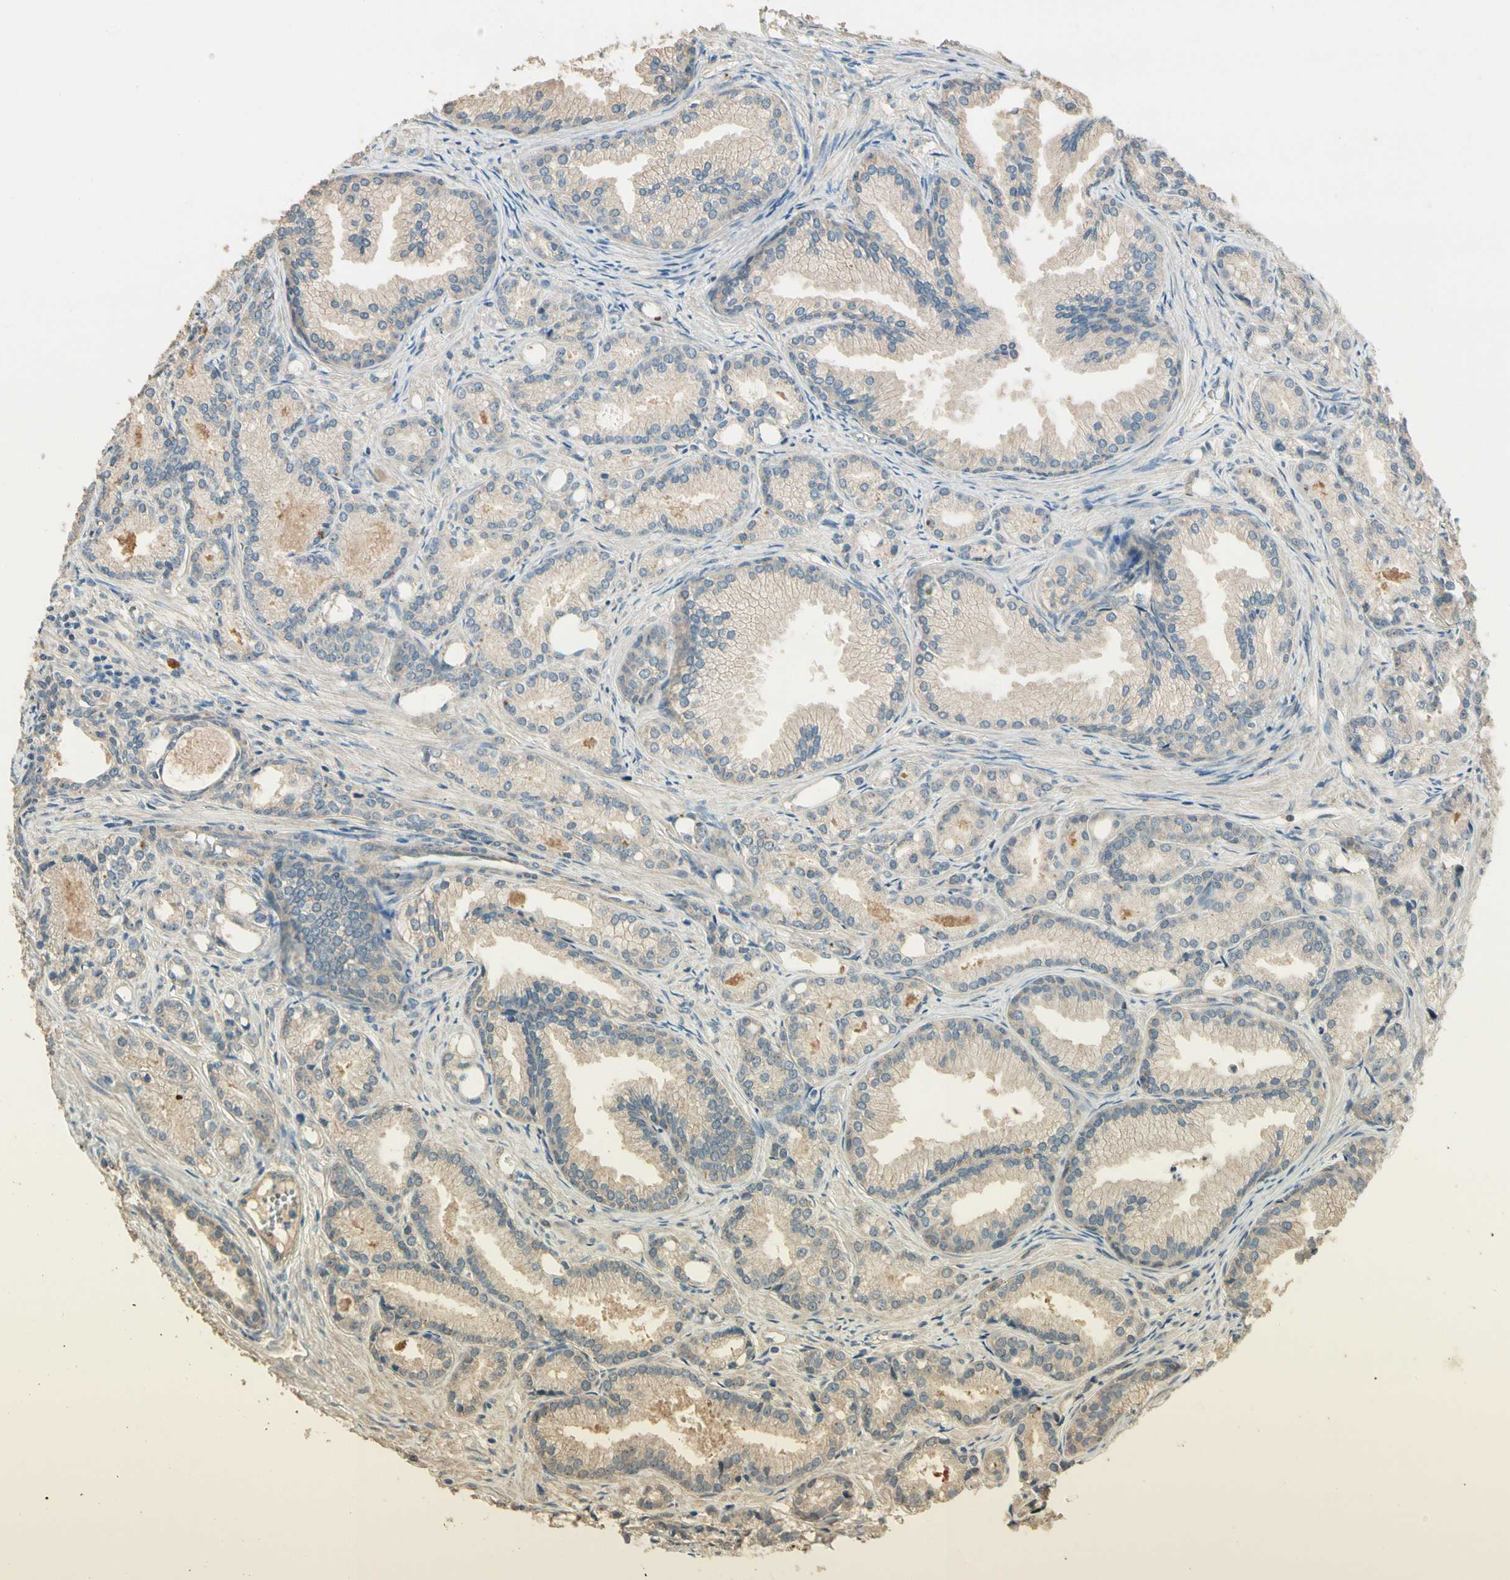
{"staining": {"intensity": "weak", "quantity": ">75%", "location": "cytoplasmic/membranous"}, "tissue": "prostate cancer", "cell_type": "Tumor cells", "image_type": "cancer", "snomed": [{"axis": "morphology", "description": "Adenocarcinoma, Low grade"}, {"axis": "topography", "description": "Prostate"}], "caption": "Prostate cancer was stained to show a protein in brown. There is low levels of weak cytoplasmic/membranous positivity in approximately >75% of tumor cells.", "gene": "CDH6", "patient": {"sex": "male", "age": 72}}